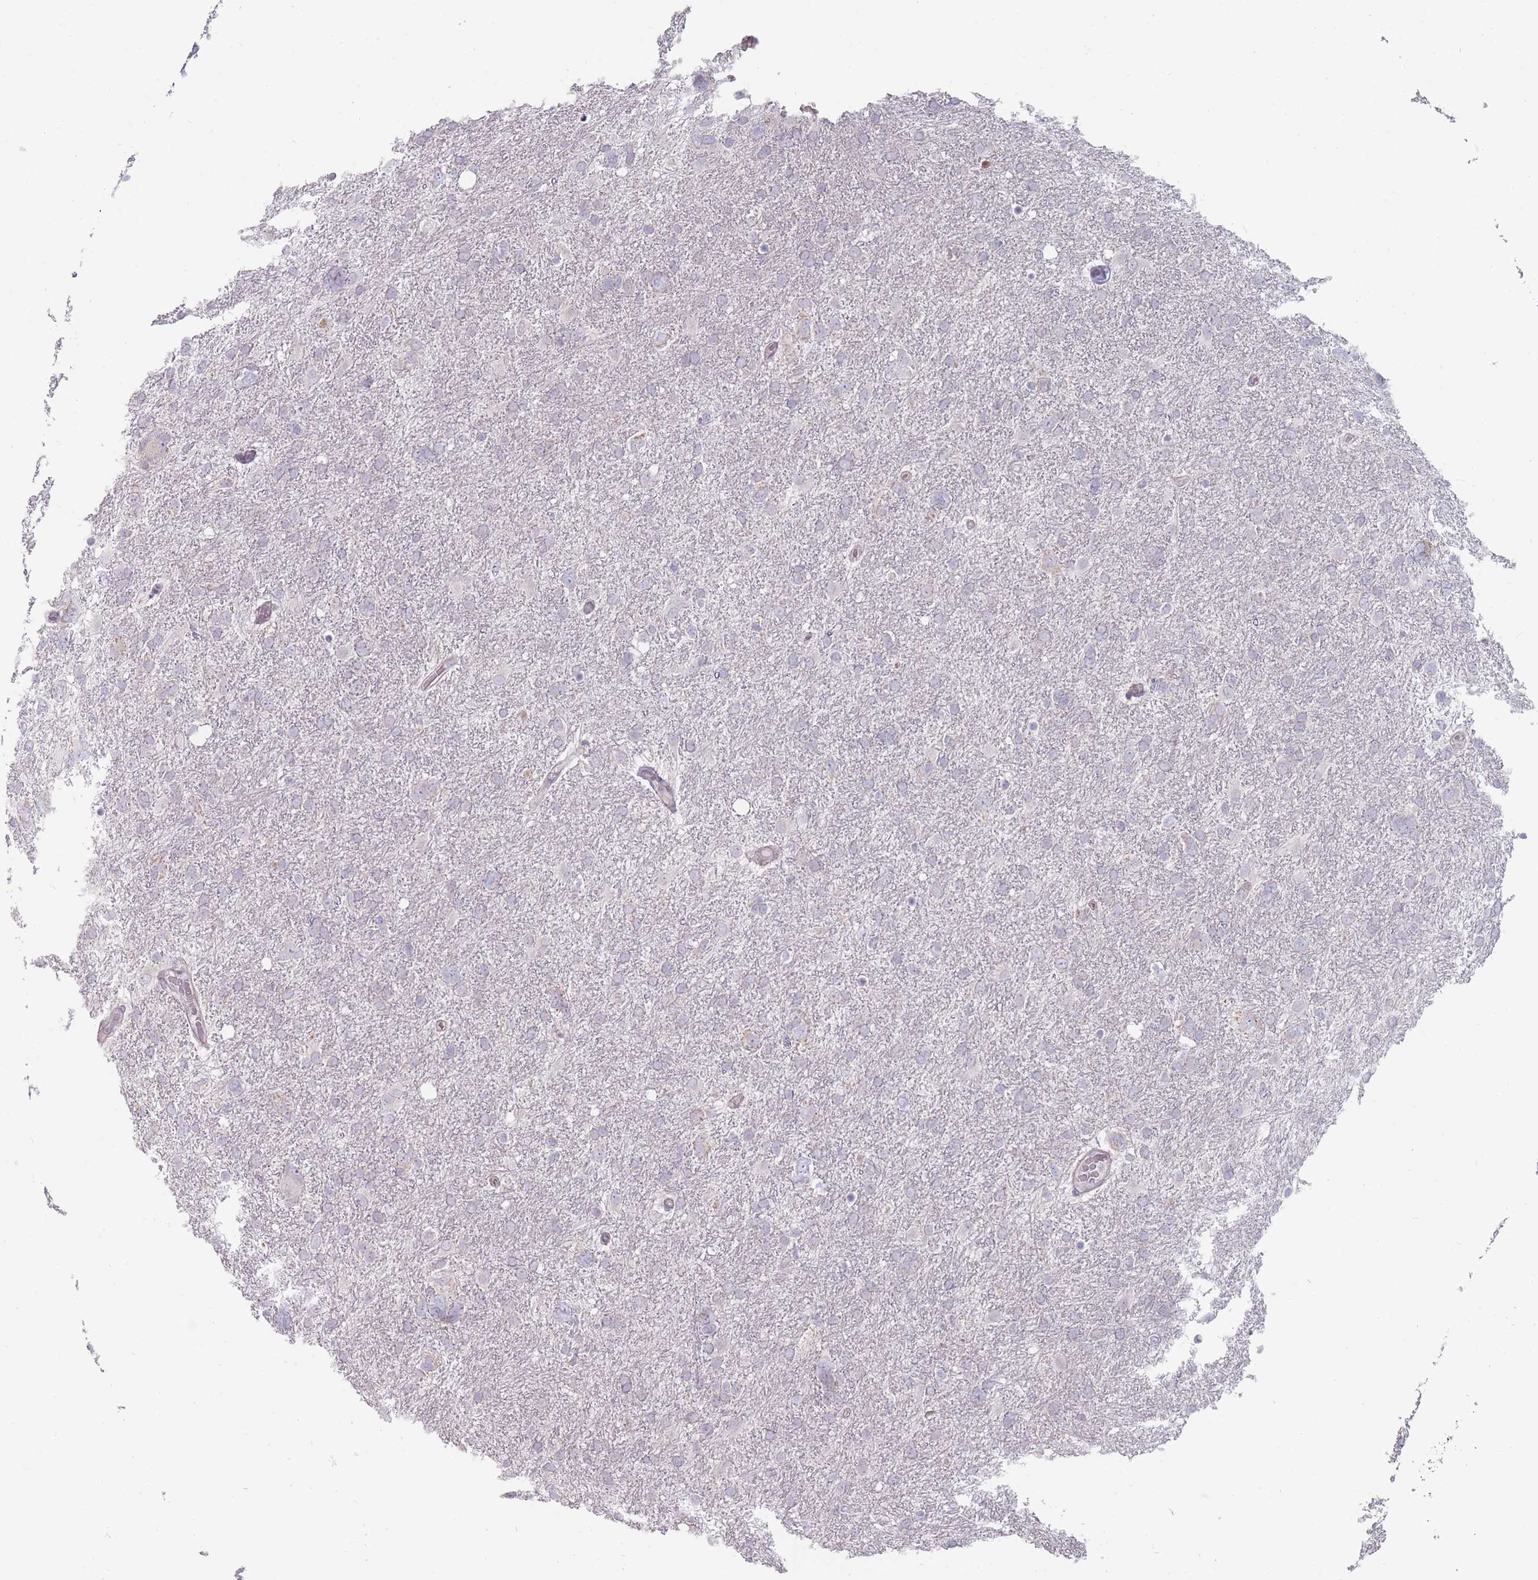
{"staining": {"intensity": "negative", "quantity": "none", "location": "none"}, "tissue": "glioma", "cell_type": "Tumor cells", "image_type": "cancer", "snomed": [{"axis": "morphology", "description": "Glioma, malignant, High grade"}, {"axis": "topography", "description": "Brain"}], "caption": "Human glioma stained for a protein using IHC shows no positivity in tumor cells.", "gene": "PCDH12", "patient": {"sex": "male", "age": 61}}